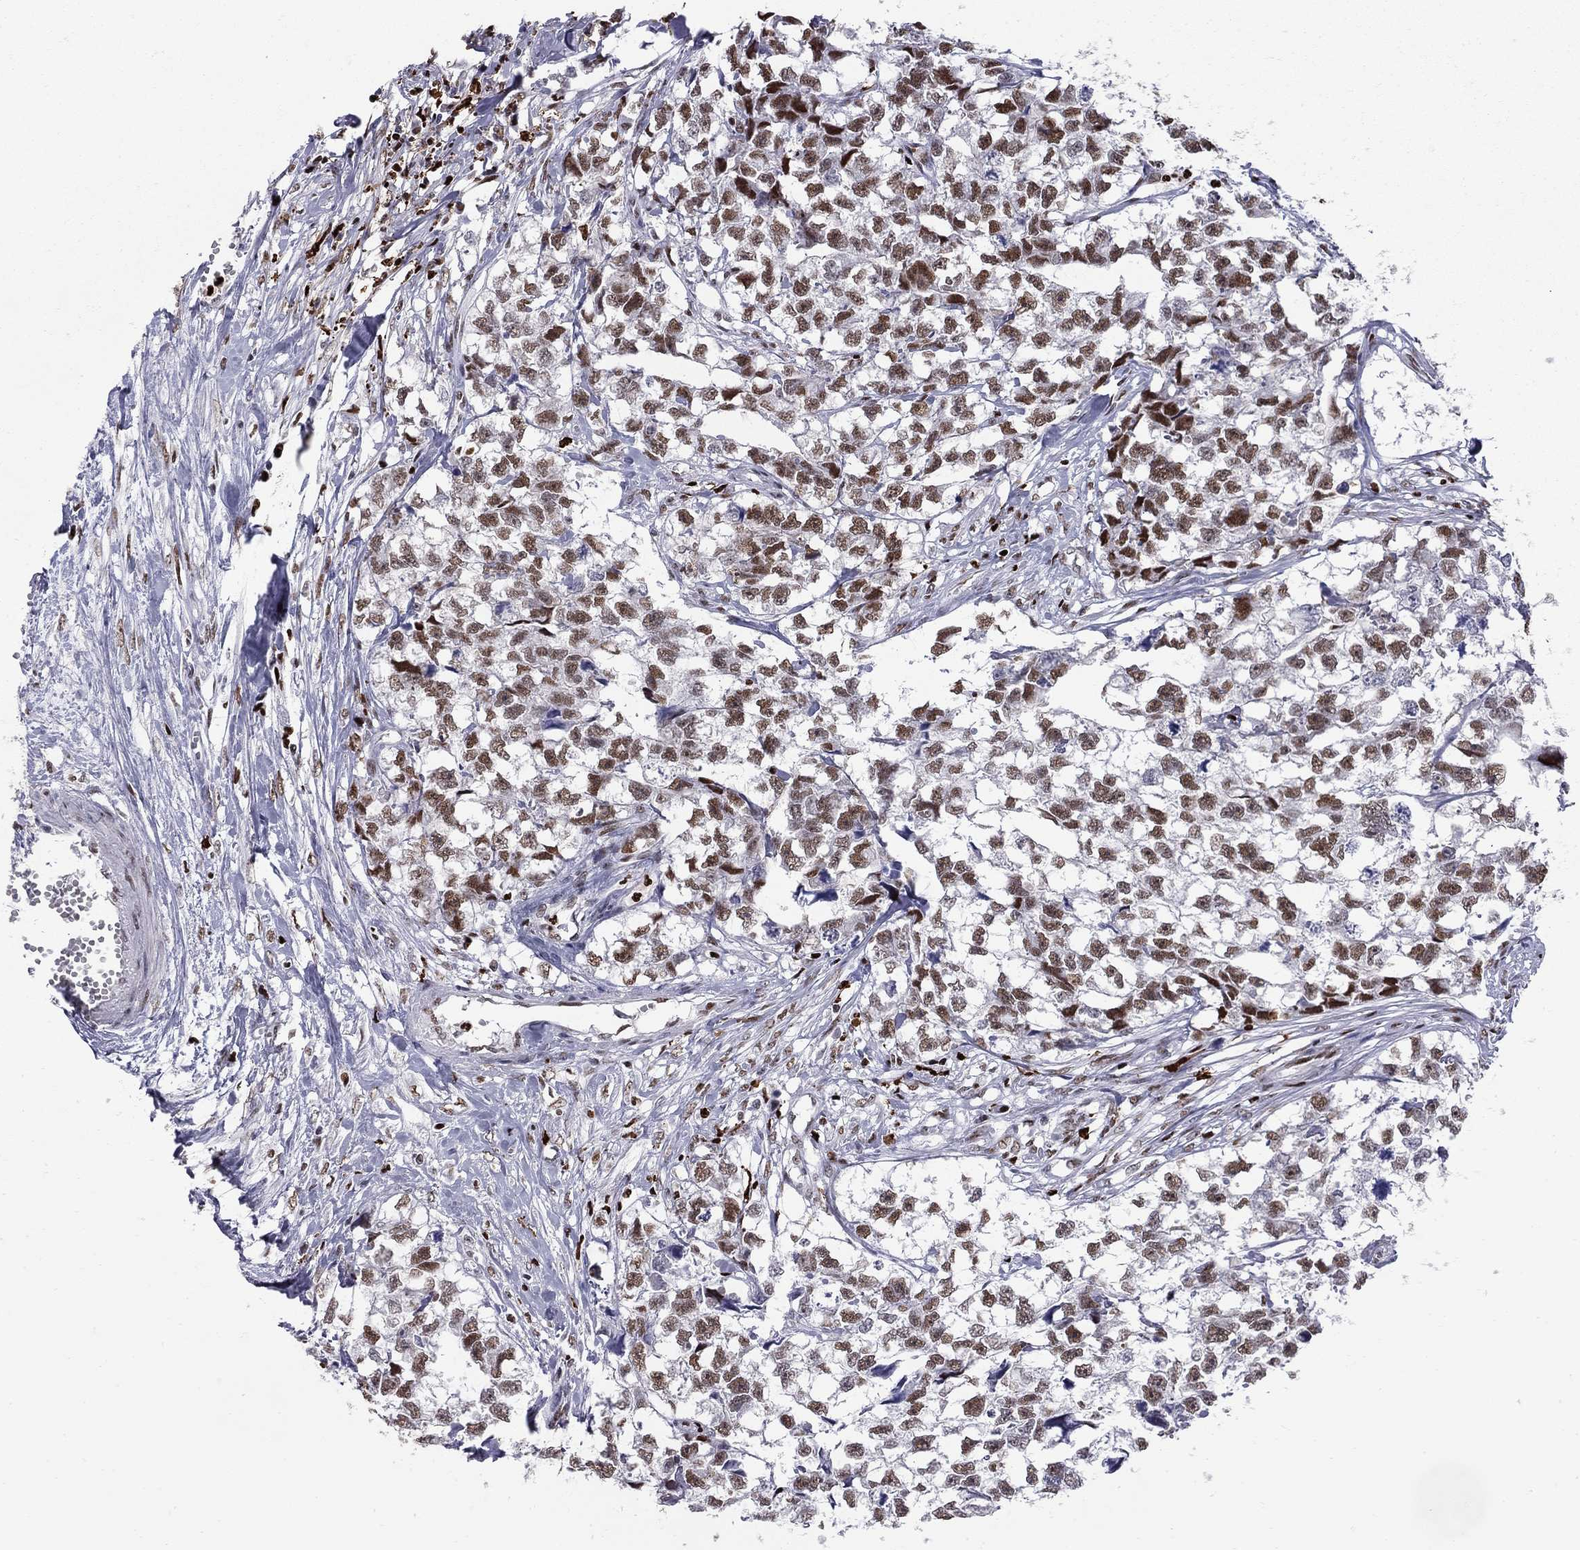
{"staining": {"intensity": "strong", "quantity": ">75%", "location": "nuclear"}, "tissue": "testis cancer", "cell_type": "Tumor cells", "image_type": "cancer", "snomed": [{"axis": "morphology", "description": "Carcinoma, Embryonal, NOS"}, {"axis": "morphology", "description": "Teratoma, malignant, NOS"}, {"axis": "topography", "description": "Testis"}], "caption": "High-power microscopy captured an immunohistochemistry (IHC) micrograph of testis cancer (malignant teratoma), revealing strong nuclear staining in about >75% of tumor cells.", "gene": "PCGF3", "patient": {"sex": "male", "age": 44}}